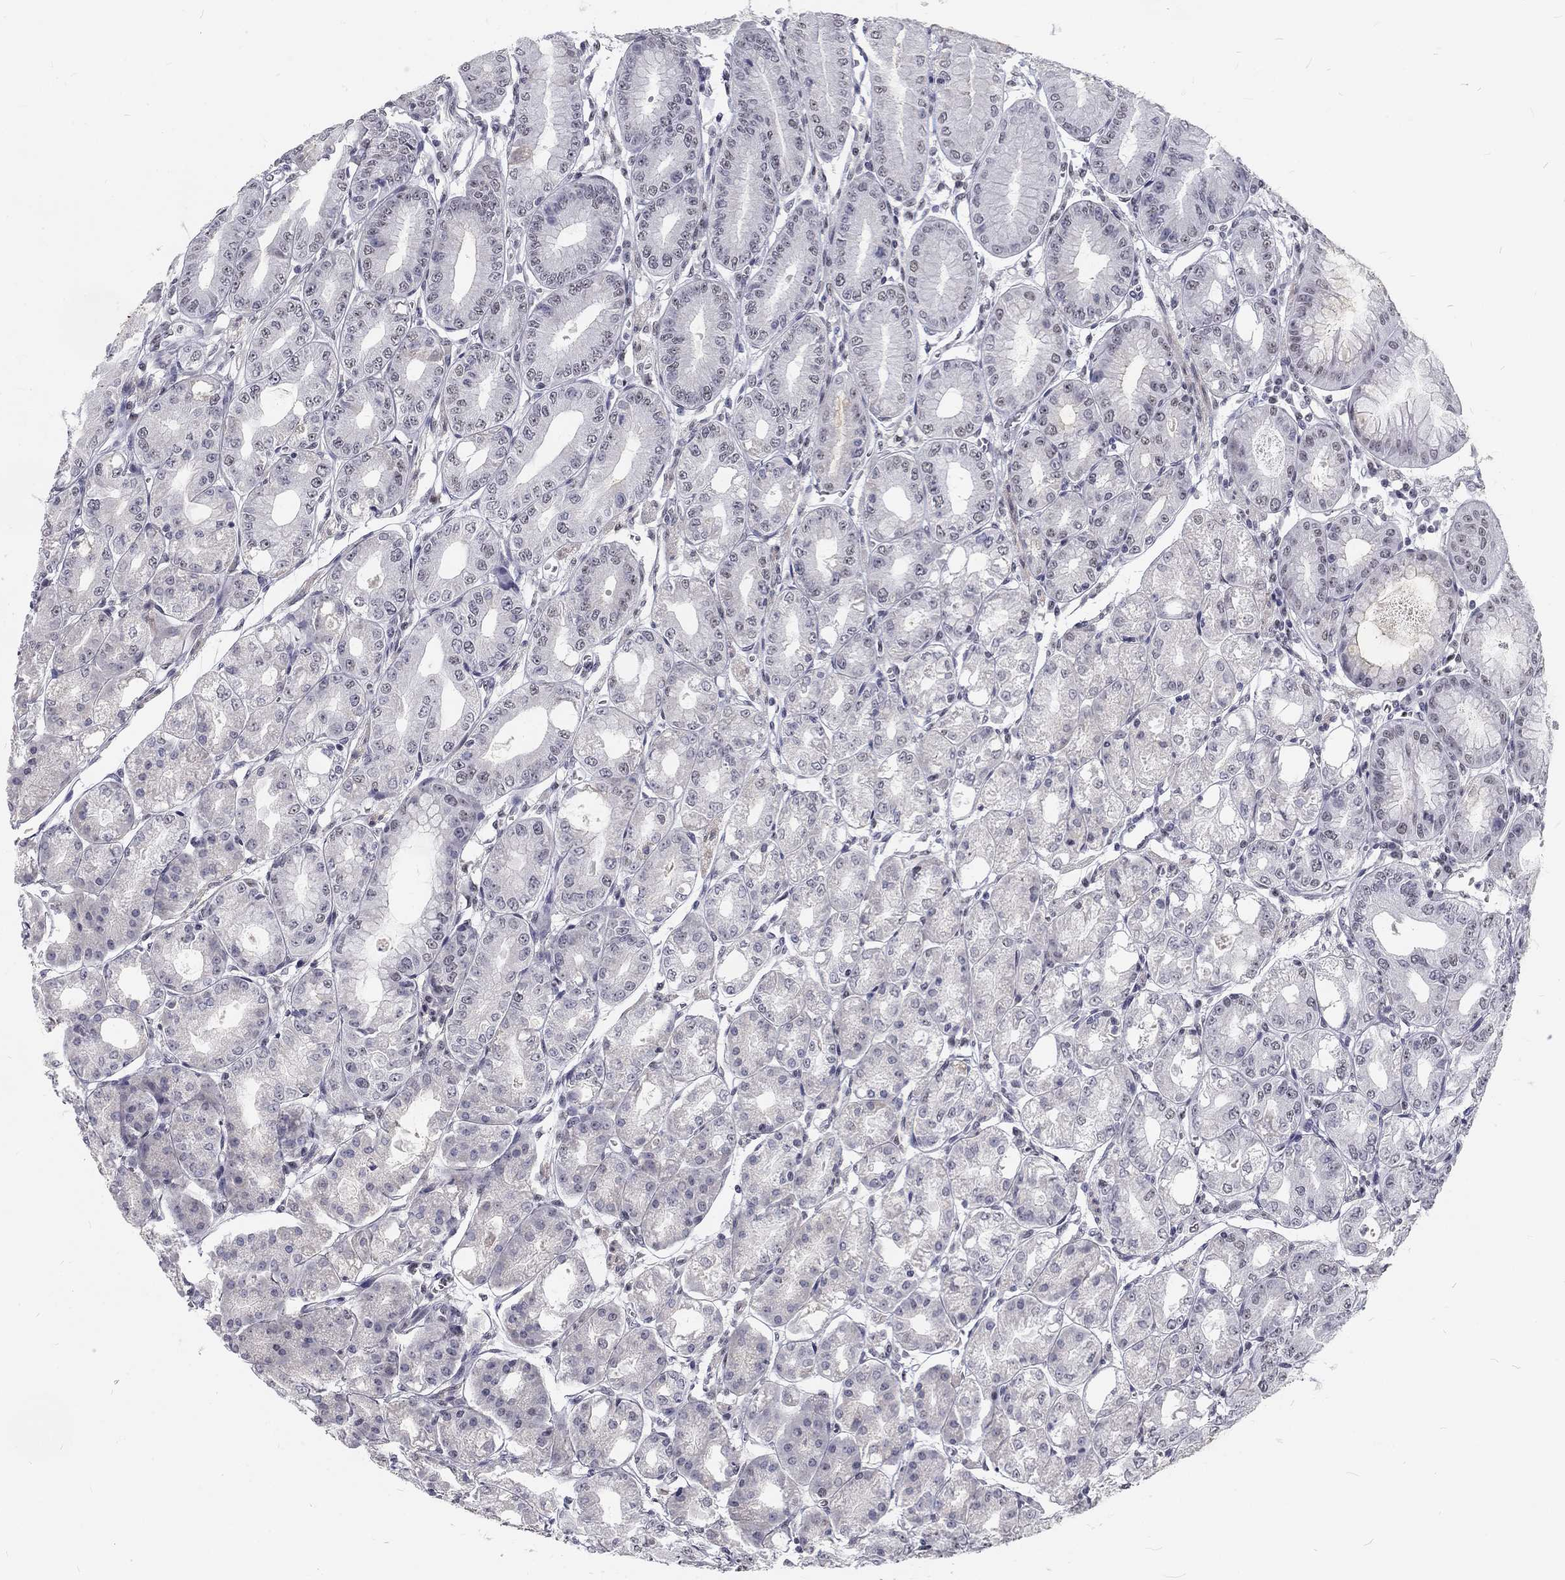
{"staining": {"intensity": "weak", "quantity": "<25%", "location": "nuclear"}, "tissue": "stomach", "cell_type": "Glandular cells", "image_type": "normal", "snomed": [{"axis": "morphology", "description": "Normal tissue, NOS"}, {"axis": "topography", "description": "Stomach, lower"}], "caption": "Immunohistochemistry photomicrograph of benign stomach stained for a protein (brown), which shows no expression in glandular cells.", "gene": "SNORC", "patient": {"sex": "male", "age": 71}}